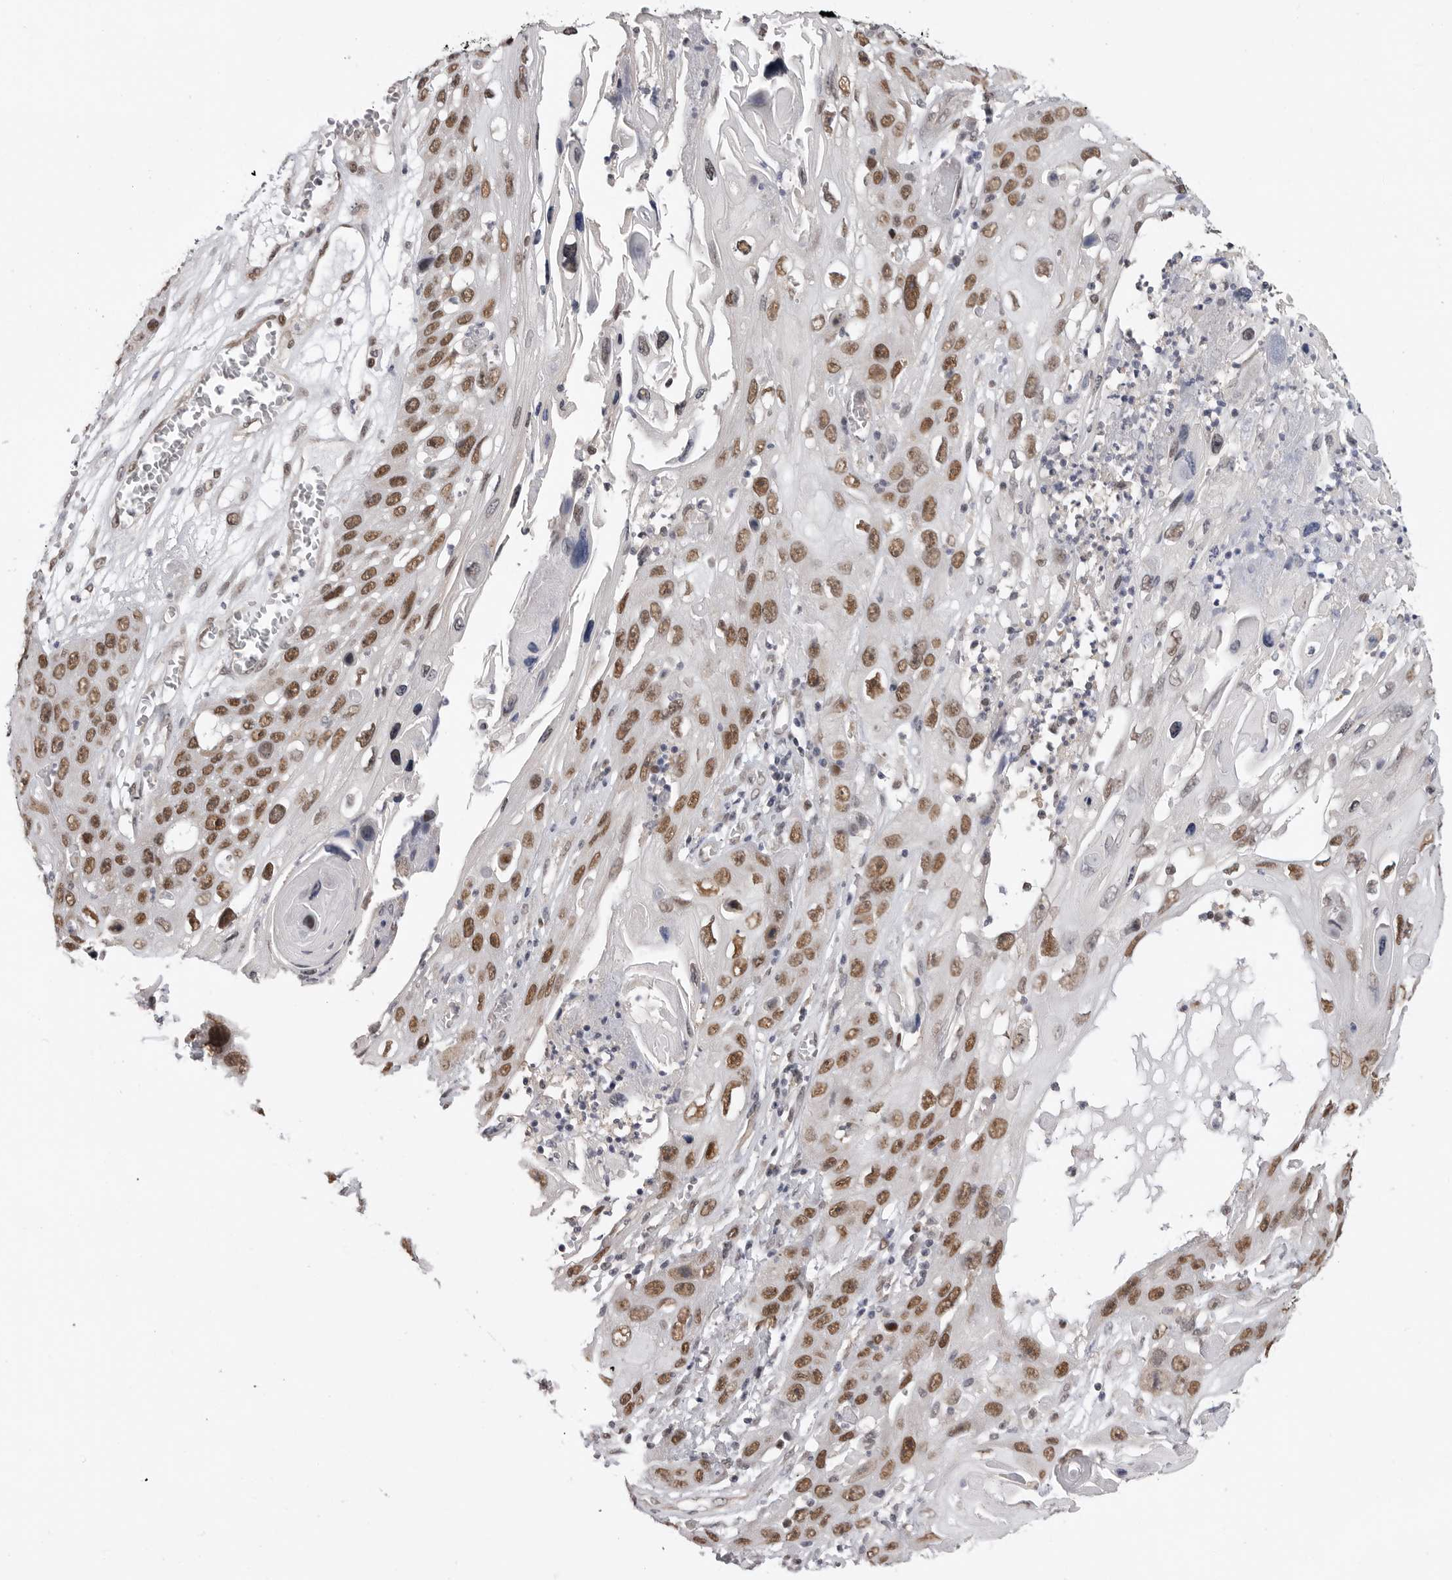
{"staining": {"intensity": "moderate", "quantity": ">75%", "location": "nuclear"}, "tissue": "skin cancer", "cell_type": "Tumor cells", "image_type": "cancer", "snomed": [{"axis": "morphology", "description": "Squamous cell carcinoma, NOS"}, {"axis": "topography", "description": "Skin"}], "caption": "A micrograph of skin cancer stained for a protein demonstrates moderate nuclear brown staining in tumor cells. (DAB IHC, brown staining for protein, blue staining for nuclei).", "gene": "SMARCC1", "patient": {"sex": "male", "age": 55}}